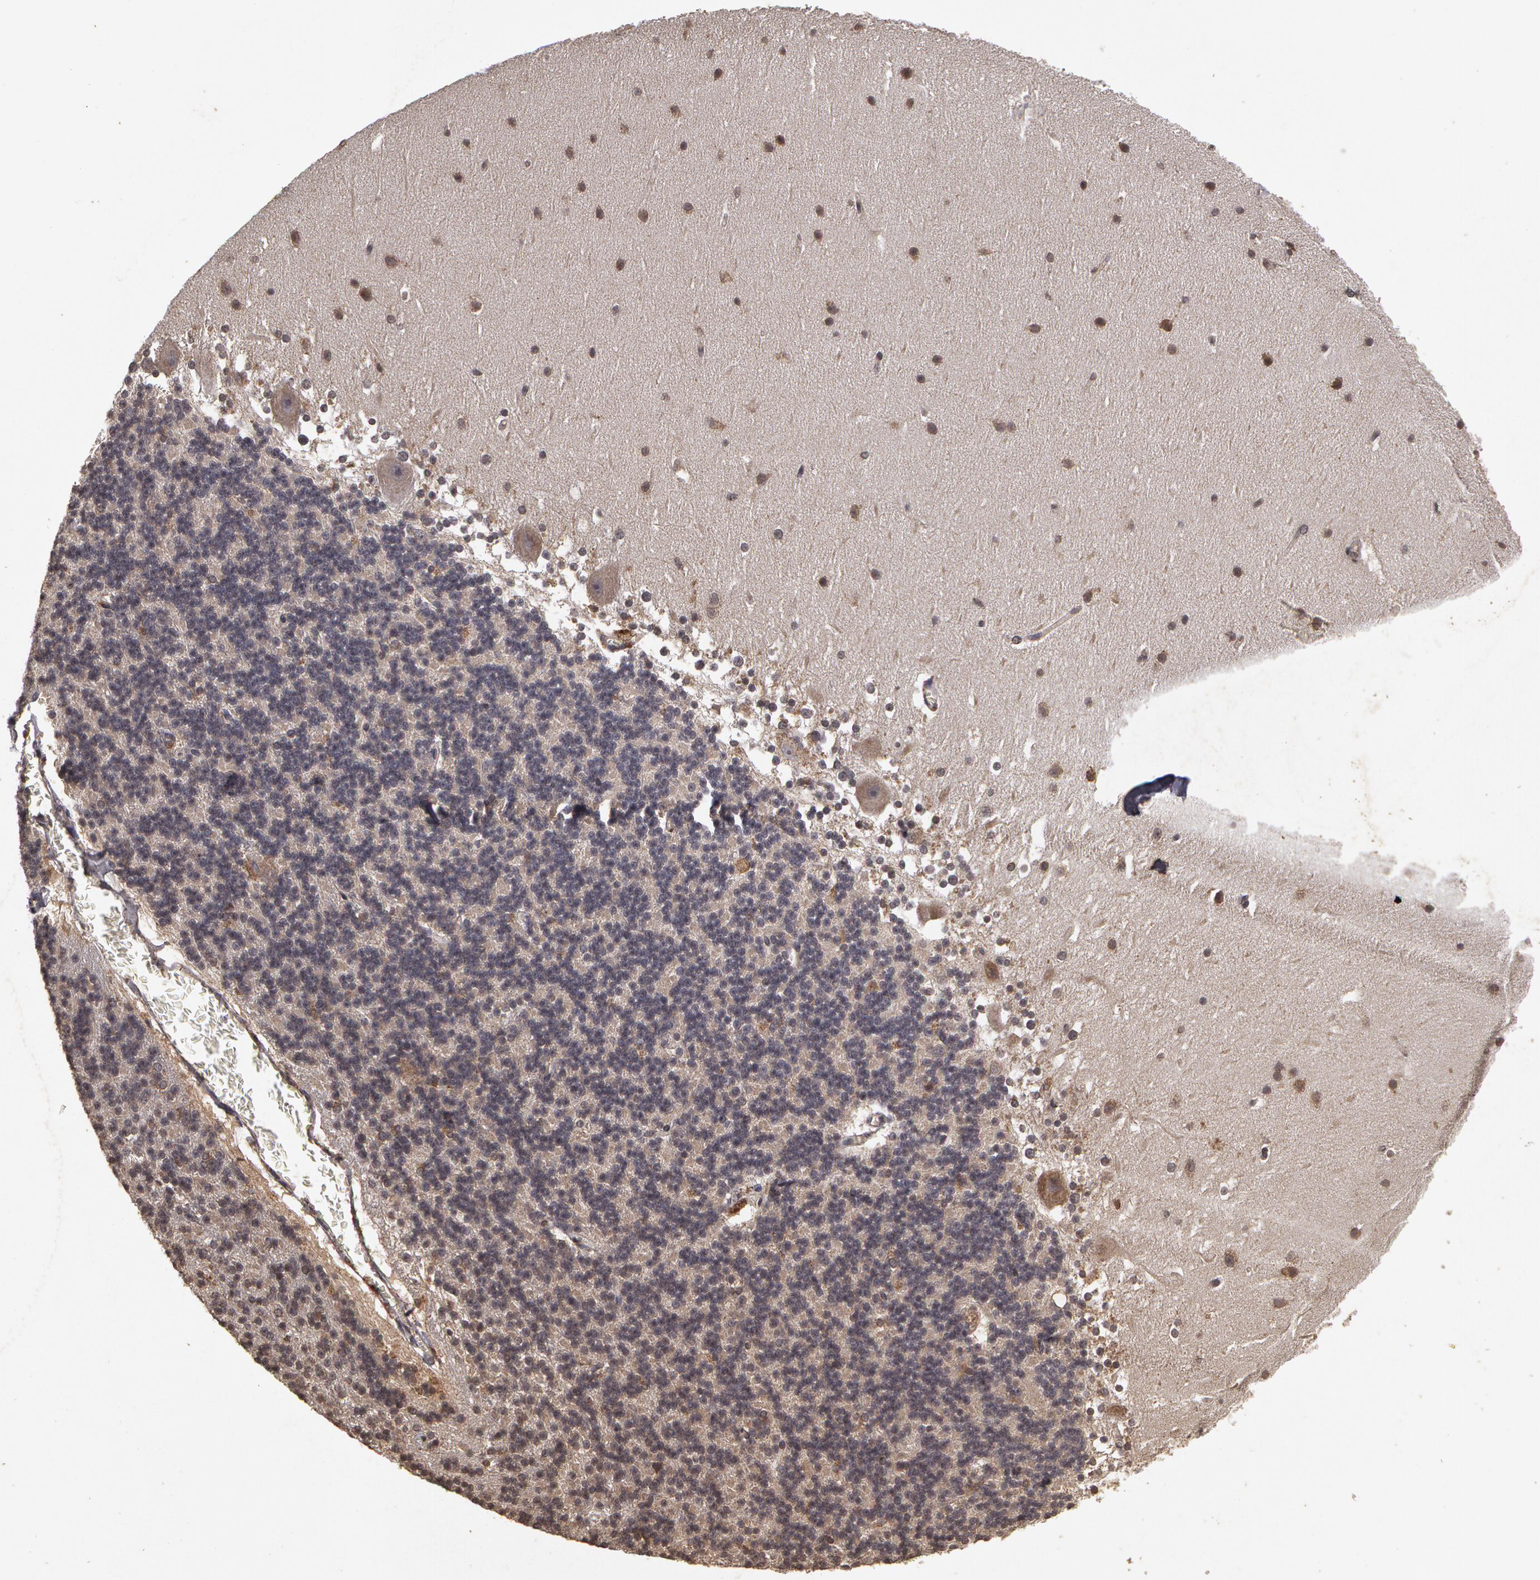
{"staining": {"intensity": "negative", "quantity": "none", "location": "none"}, "tissue": "cerebellum", "cell_type": "Cells in granular layer", "image_type": "normal", "snomed": [{"axis": "morphology", "description": "Normal tissue, NOS"}, {"axis": "topography", "description": "Cerebellum"}], "caption": "Micrograph shows no significant protein positivity in cells in granular layer of benign cerebellum.", "gene": "CALR", "patient": {"sex": "female", "age": 19}}